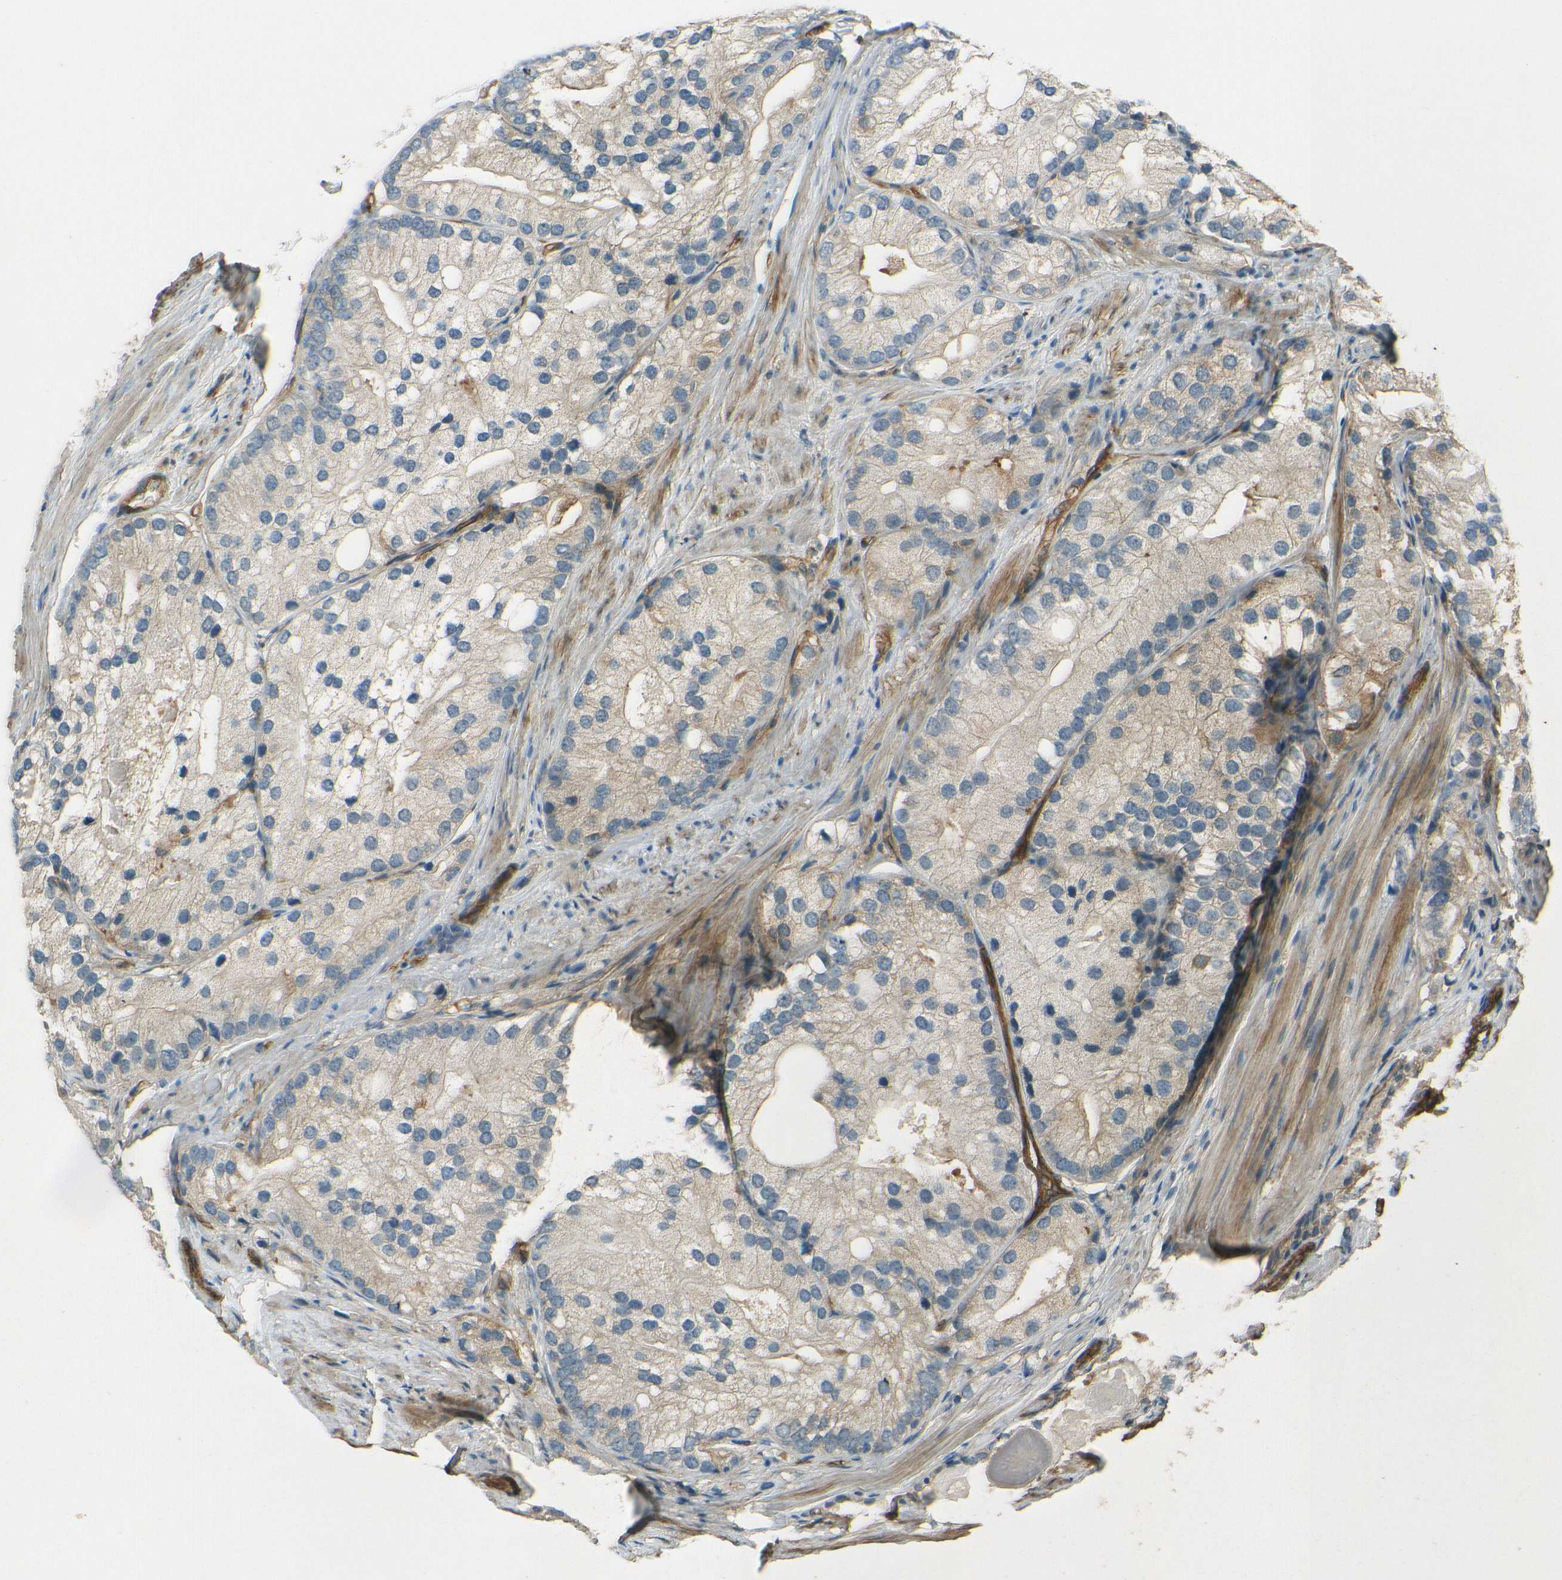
{"staining": {"intensity": "weak", "quantity": ">75%", "location": "cytoplasmic/membranous"}, "tissue": "prostate cancer", "cell_type": "Tumor cells", "image_type": "cancer", "snomed": [{"axis": "morphology", "description": "Adenocarcinoma, Low grade"}, {"axis": "topography", "description": "Prostate"}], "caption": "Immunohistochemical staining of adenocarcinoma (low-grade) (prostate) demonstrates low levels of weak cytoplasmic/membranous protein expression in about >75% of tumor cells.", "gene": "ENTPD1", "patient": {"sex": "male", "age": 69}}